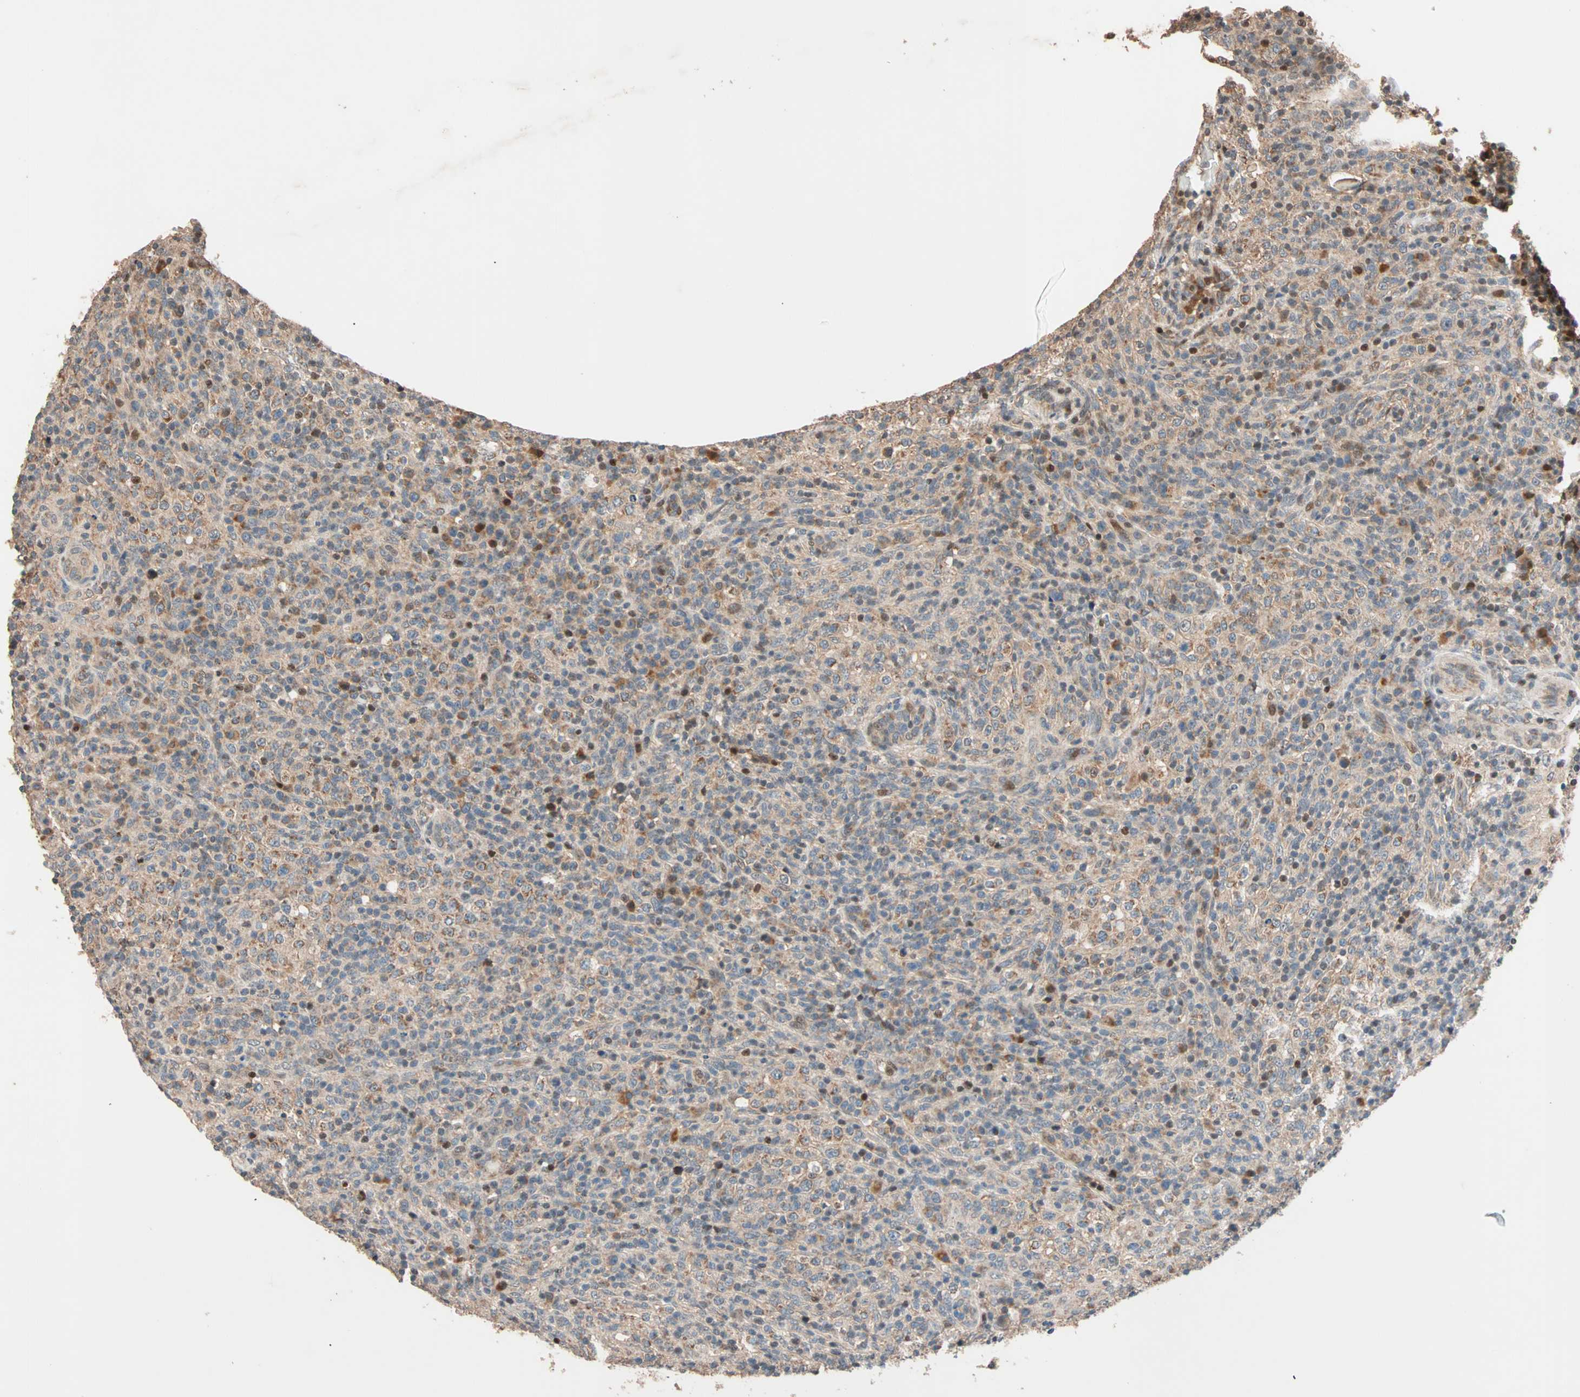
{"staining": {"intensity": "moderate", "quantity": "25%-75%", "location": "cytoplasmic/membranous"}, "tissue": "lymphoma", "cell_type": "Tumor cells", "image_type": "cancer", "snomed": [{"axis": "morphology", "description": "Malignant lymphoma, non-Hodgkin's type, High grade"}, {"axis": "topography", "description": "Lymph node"}], "caption": "IHC (DAB) staining of lymphoma demonstrates moderate cytoplasmic/membranous protein staining in approximately 25%-75% of tumor cells.", "gene": "HECW1", "patient": {"sex": "female", "age": 76}}